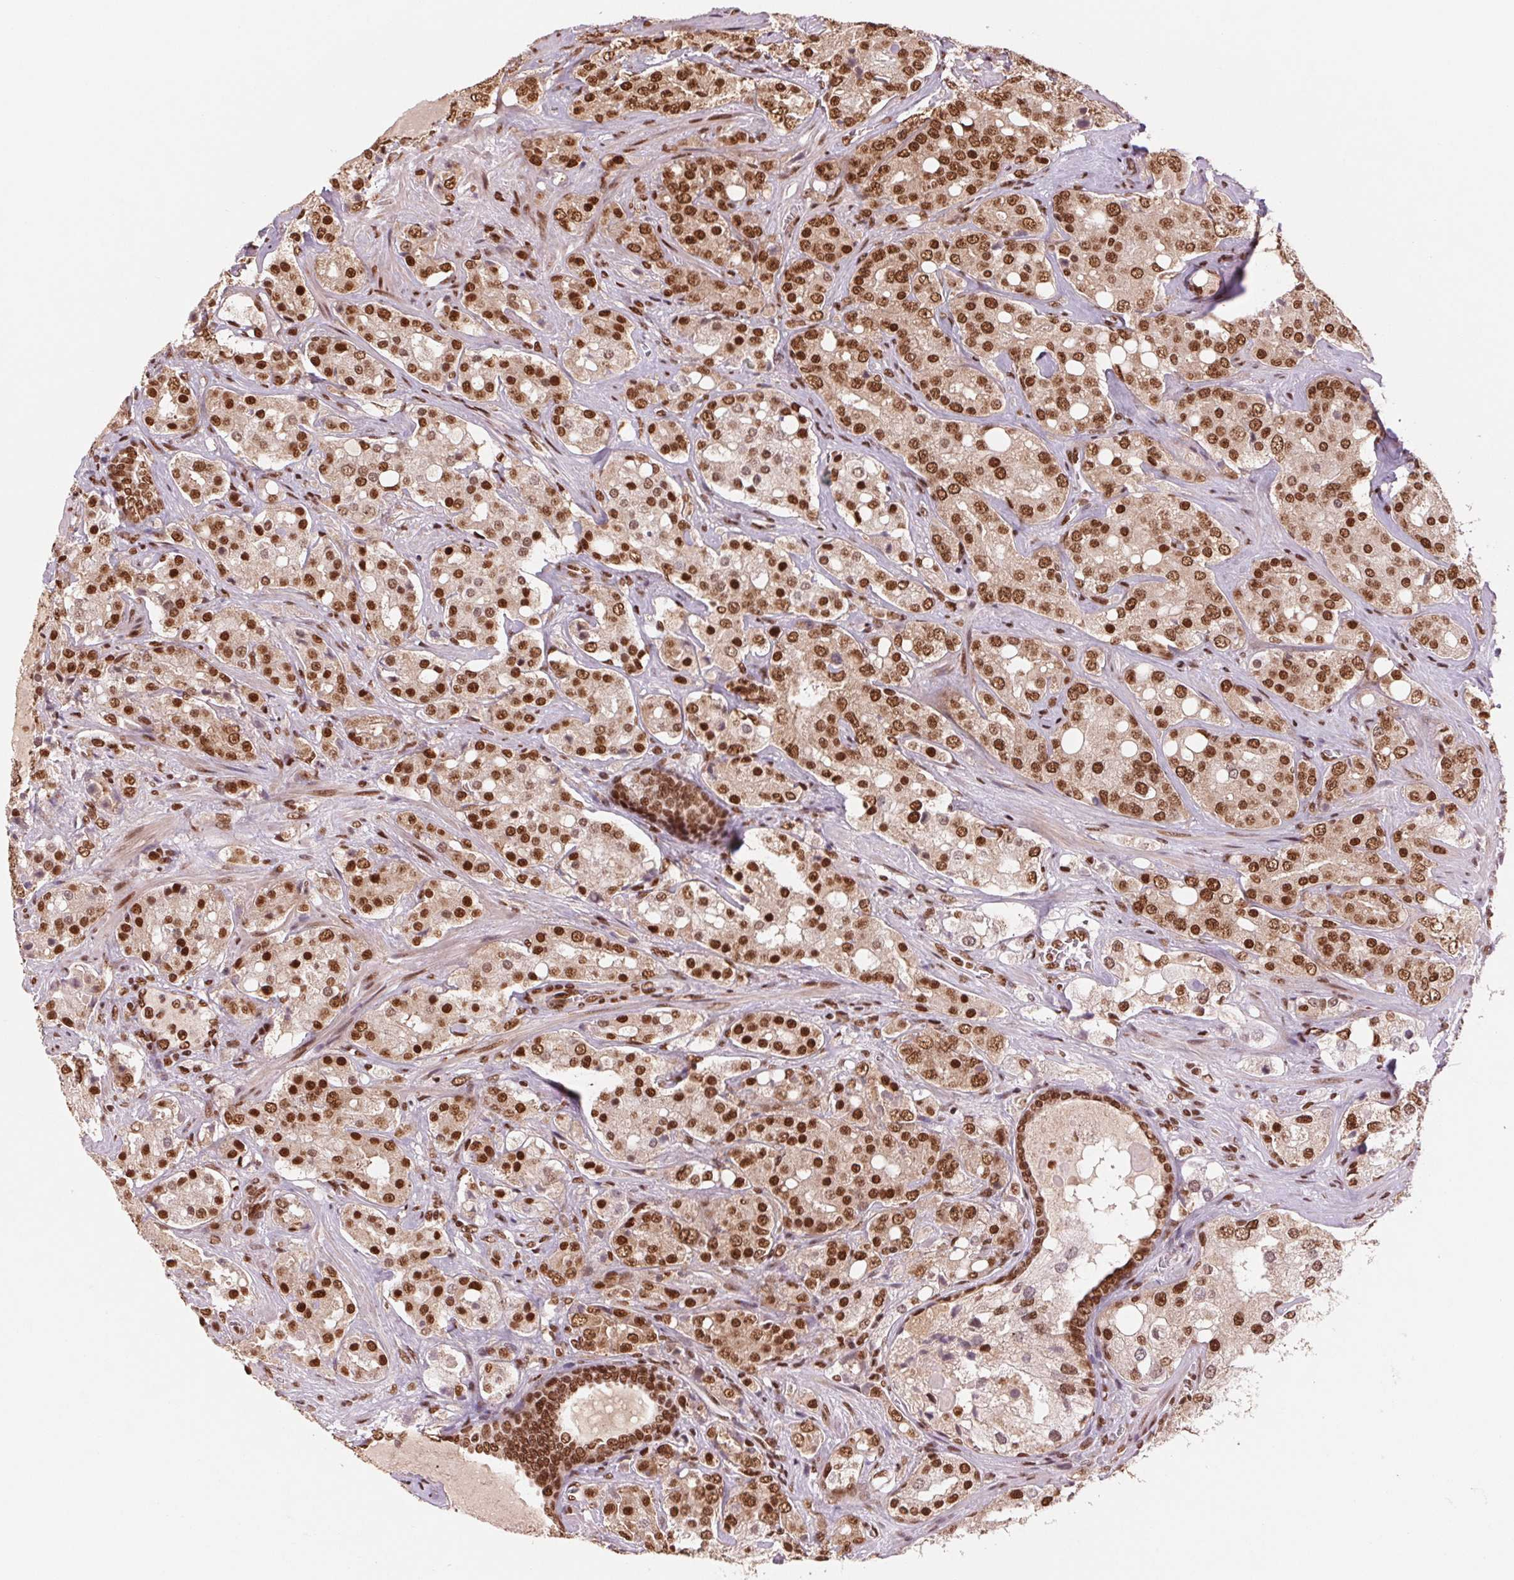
{"staining": {"intensity": "strong", "quantity": ">75%", "location": "nuclear"}, "tissue": "prostate cancer", "cell_type": "Tumor cells", "image_type": "cancer", "snomed": [{"axis": "morphology", "description": "Adenocarcinoma, High grade"}, {"axis": "topography", "description": "Prostate"}], "caption": "Strong nuclear expression is identified in about >75% of tumor cells in prostate cancer.", "gene": "TTLL9", "patient": {"sex": "male", "age": 67}}